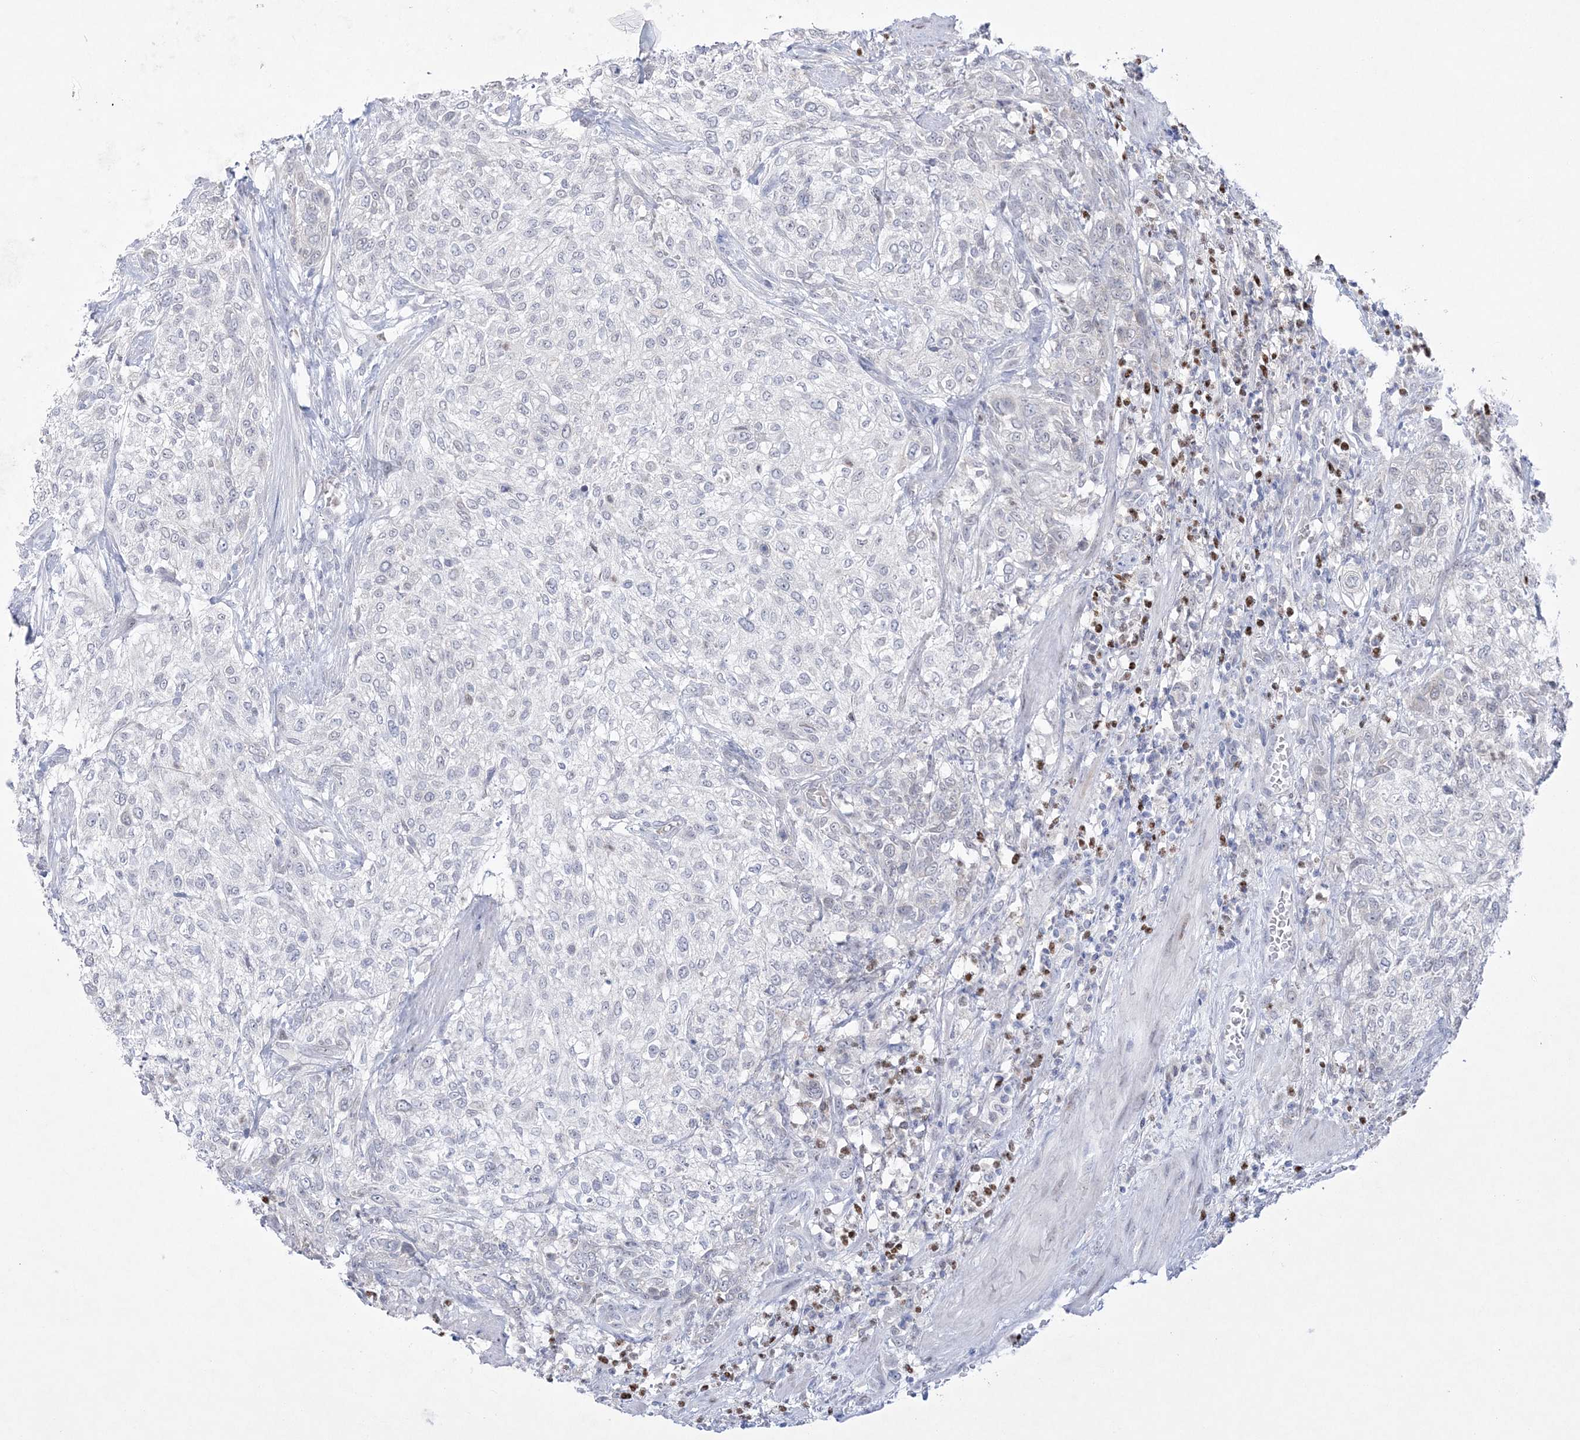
{"staining": {"intensity": "negative", "quantity": "none", "location": "none"}, "tissue": "urothelial cancer", "cell_type": "Tumor cells", "image_type": "cancer", "snomed": [{"axis": "morphology", "description": "Urothelial carcinoma, High grade"}, {"axis": "topography", "description": "Urinary bladder"}], "caption": "High power microscopy micrograph of an immunohistochemistry image of urothelial cancer, revealing no significant positivity in tumor cells.", "gene": "WDR27", "patient": {"sex": "male", "age": 35}}